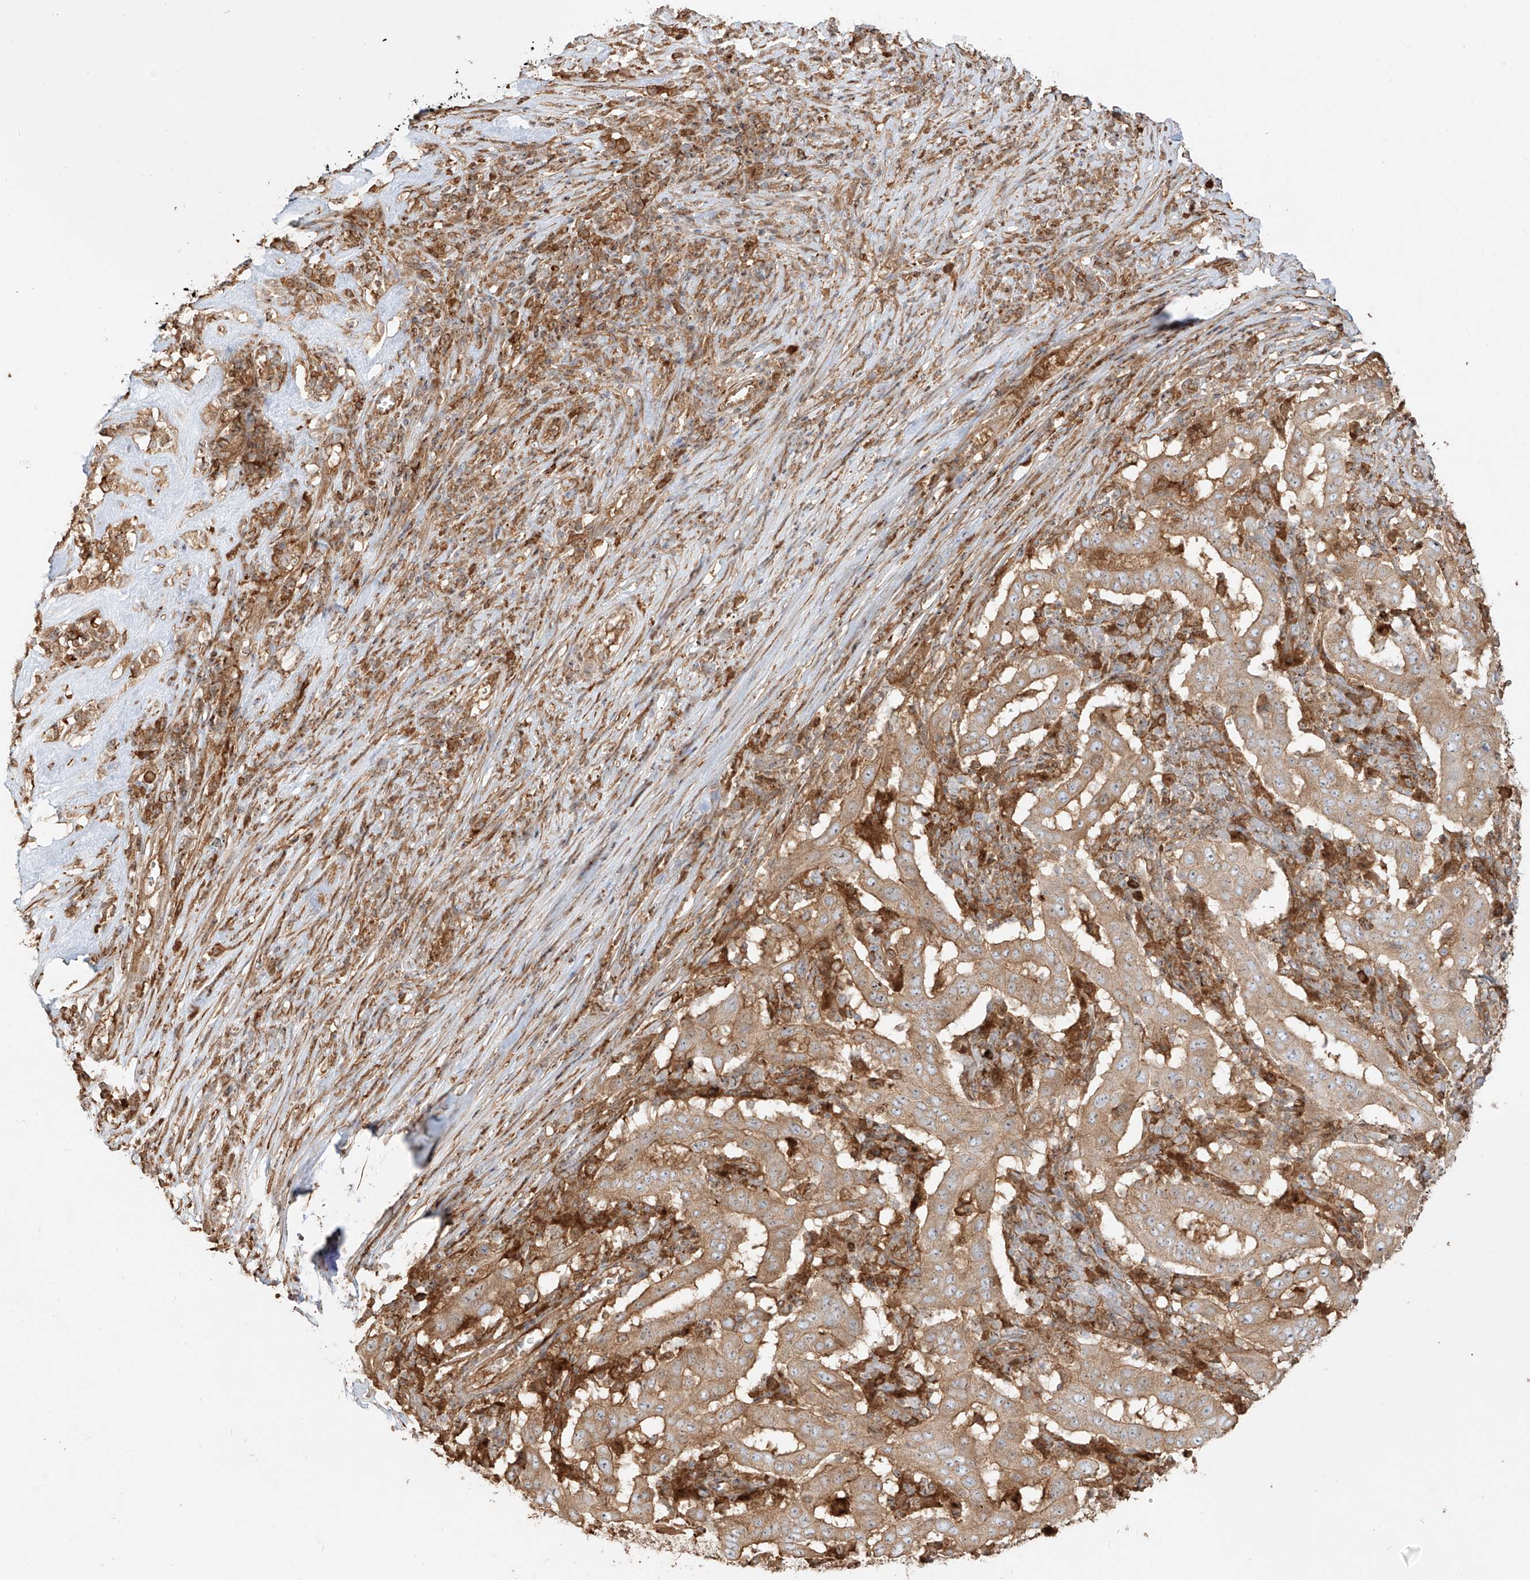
{"staining": {"intensity": "moderate", "quantity": ">75%", "location": "cytoplasmic/membranous"}, "tissue": "pancreatic cancer", "cell_type": "Tumor cells", "image_type": "cancer", "snomed": [{"axis": "morphology", "description": "Adenocarcinoma, NOS"}, {"axis": "topography", "description": "Pancreas"}], "caption": "Pancreatic adenocarcinoma stained for a protein (brown) exhibits moderate cytoplasmic/membranous positive staining in approximately >75% of tumor cells.", "gene": "SNX9", "patient": {"sex": "male", "age": 63}}